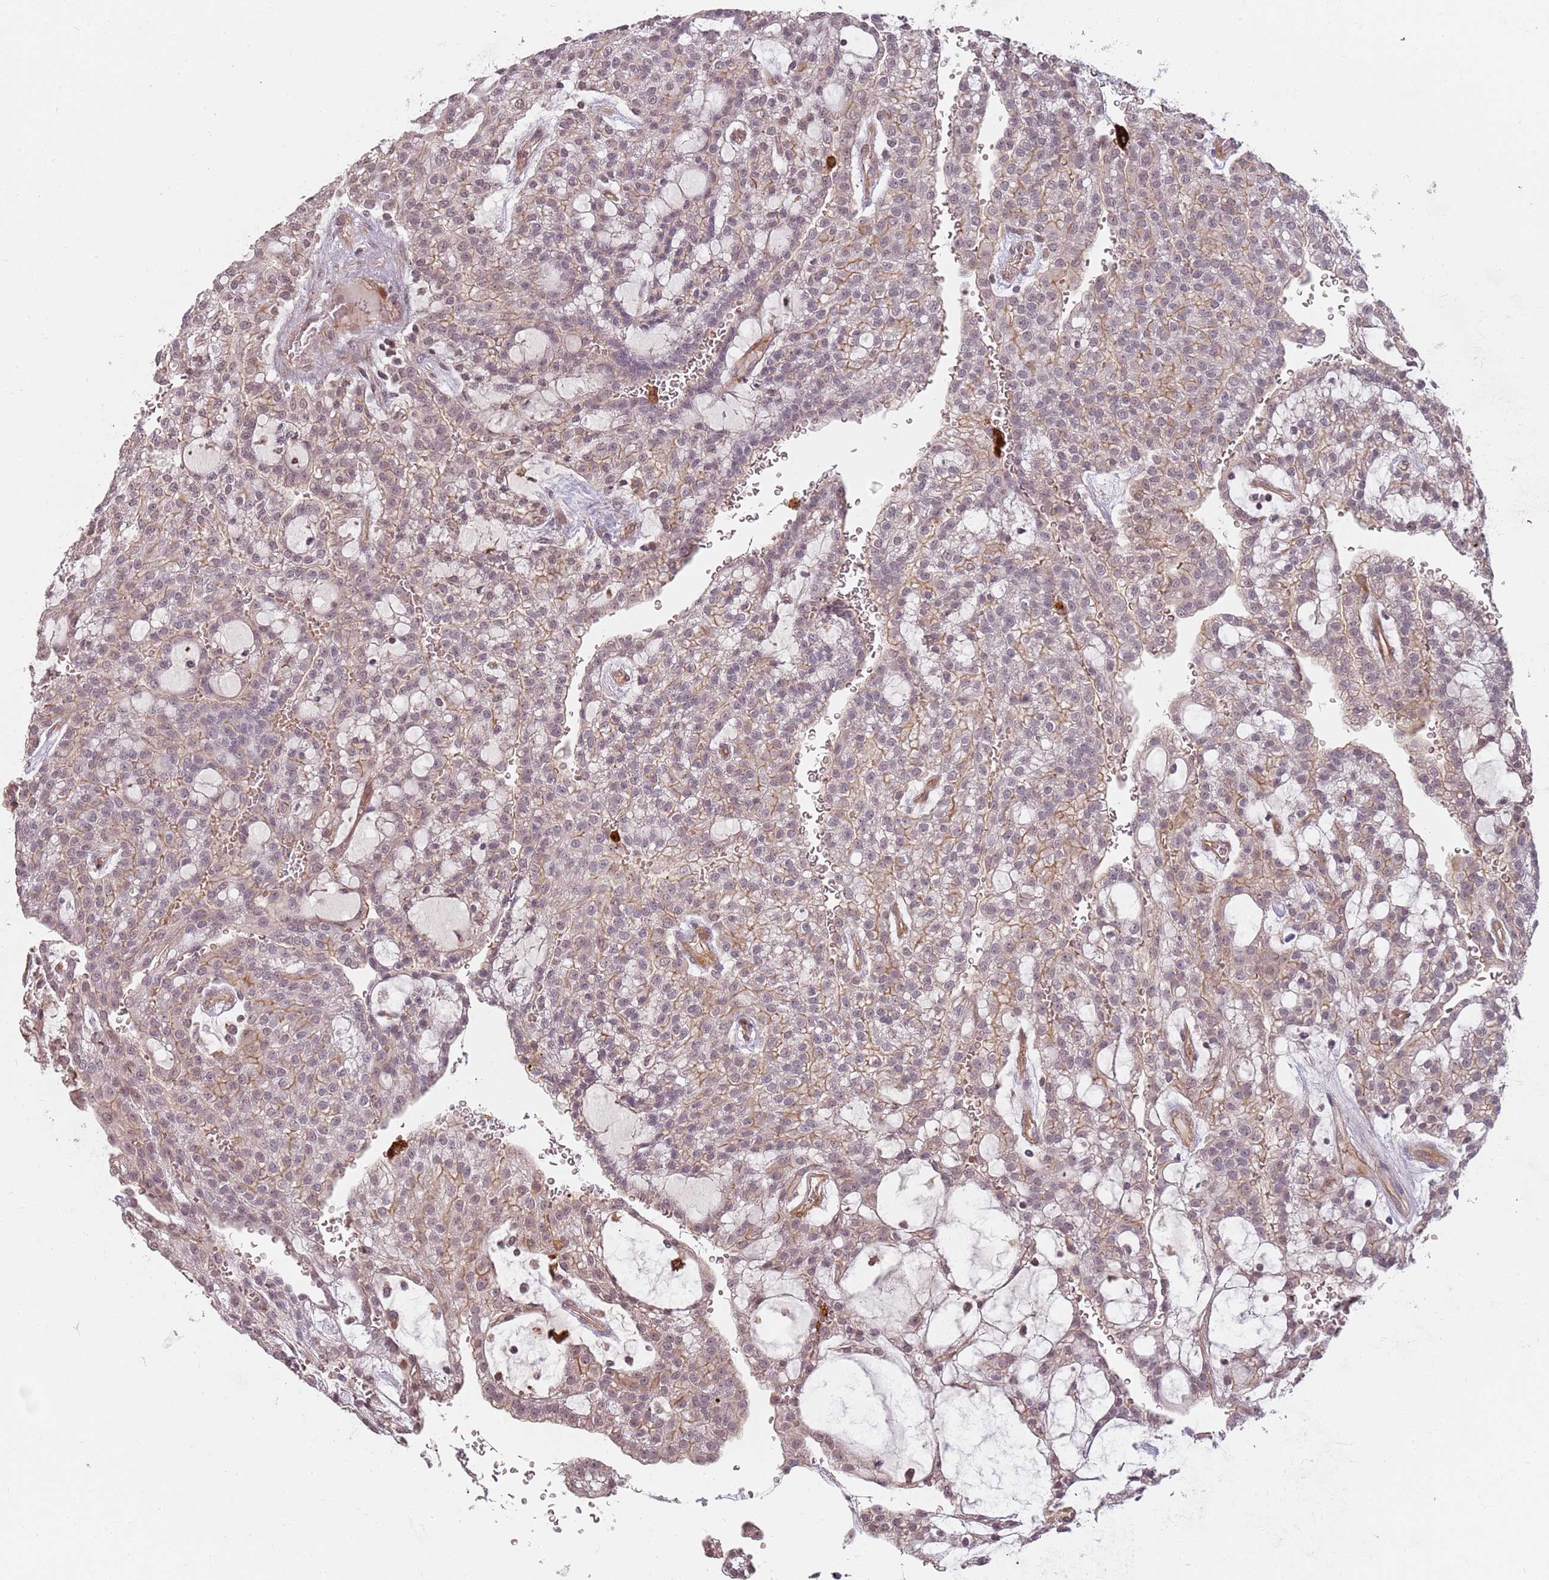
{"staining": {"intensity": "weak", "quantity": "<25%", "location": "cytoplasmic/membranous"}, "tissue": "renal cancer", "cell_type": "Tumor cells", "image_type": "cancer", "snomed": [{"axis": "morphology", "description": "Adenocarcinoma, NOS"}, {"axis": "topography", "description": "Kidney"}], "caption": "This histopathology image is of renal cancer (adenocarcinoma) stained with immunohistochemistry to label a protein in brown with the nuclei are counter-stained blue. There is no positivity in tumor cells.", "gene": "PPP1R14C", "patient": {"sex": "male", "age": 63}}